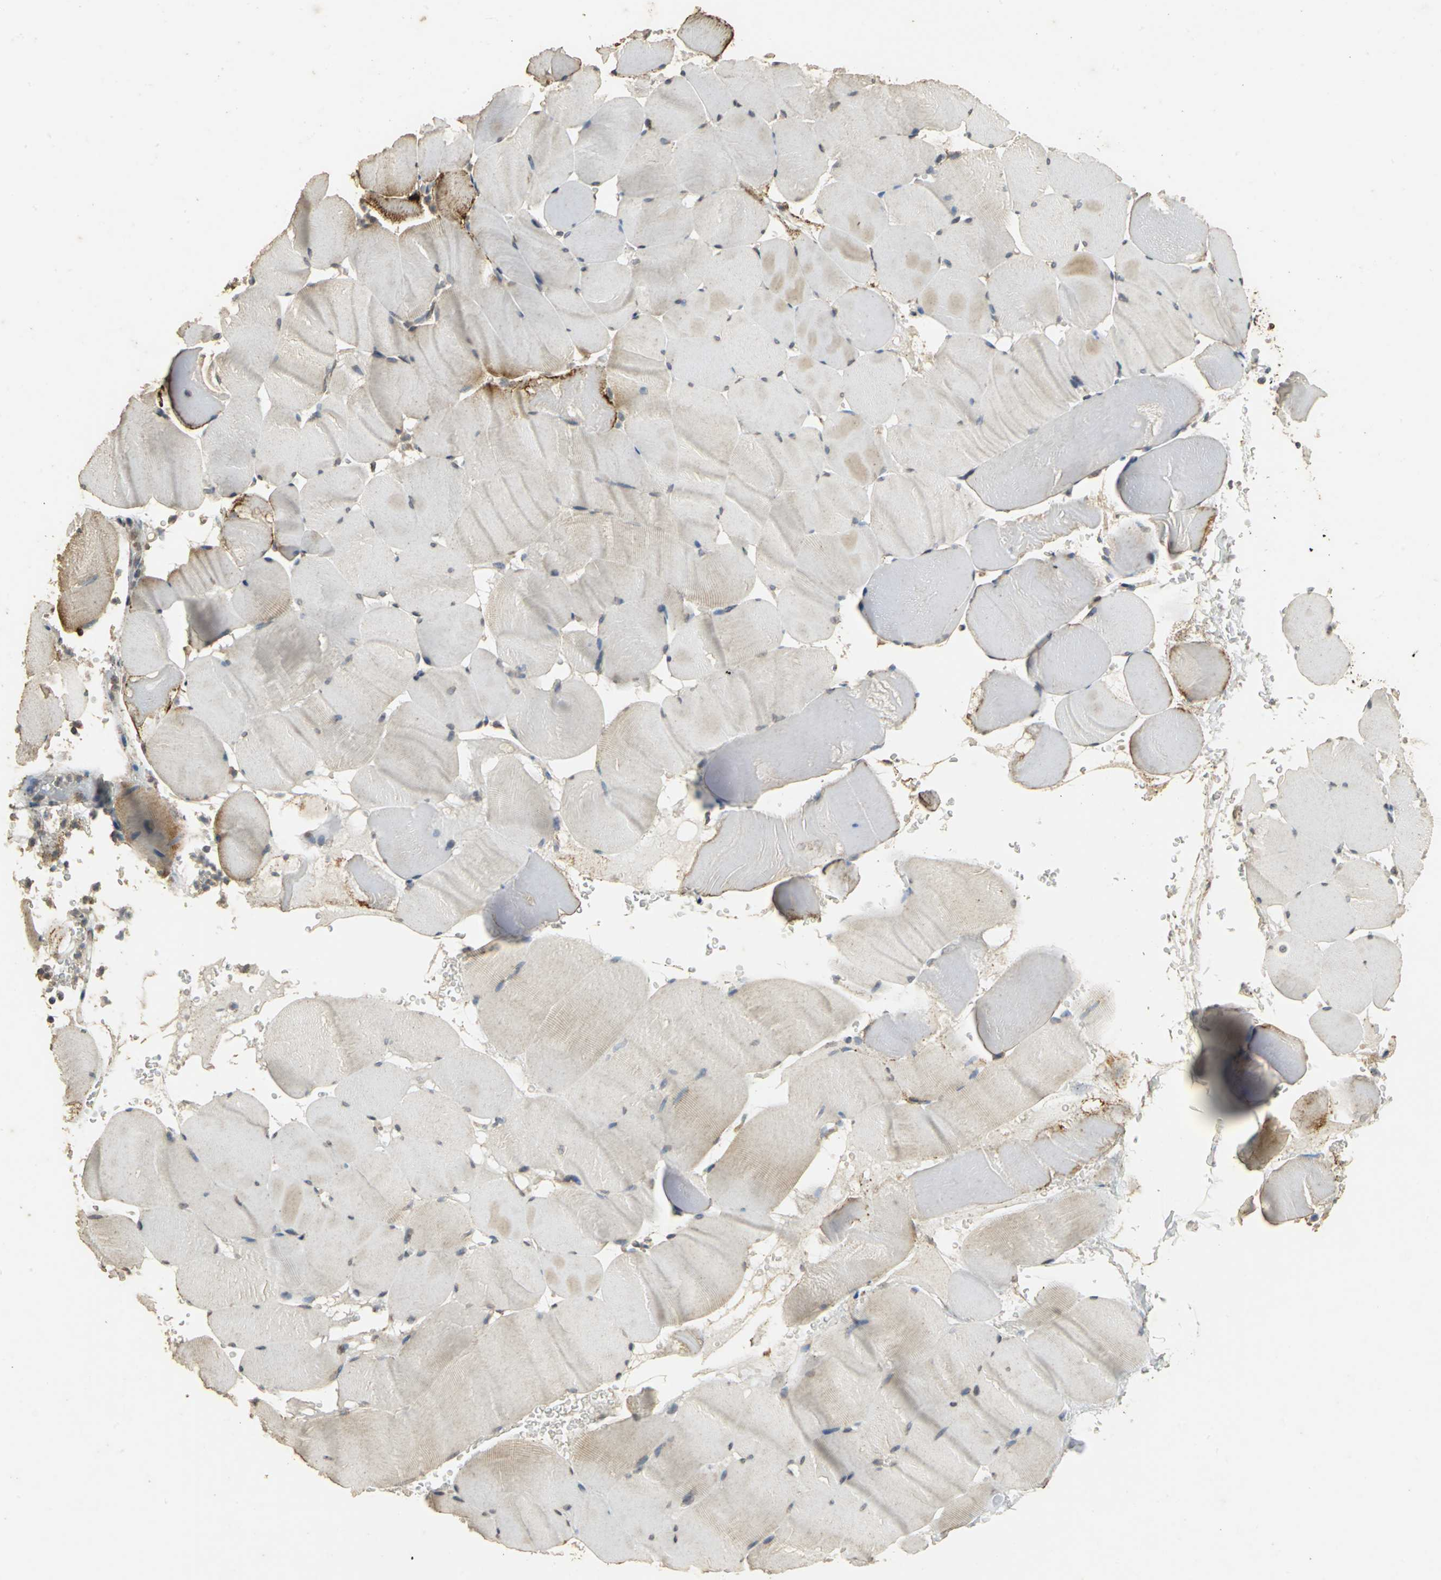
{"staining": {"intensity": "negative", "quantity": "none", "location": "none"}, "tissue": "skeletal muscle", "cell_type": "Myocytes", "image_type": "normal", "snomed": [{"axis": "morphology", "description": "Normal tissue, NOS"}, {"axis": "topography", "description": "Skeletal muscle"}], "caption": "This image is of normal skeletal muscle stained with IHC to label a protein in brown with the nuclei are counter-stained blue. There is no expression in myocytes.", "gene": "ACSL4", "patient": {"sex": "male", "age": 62}}